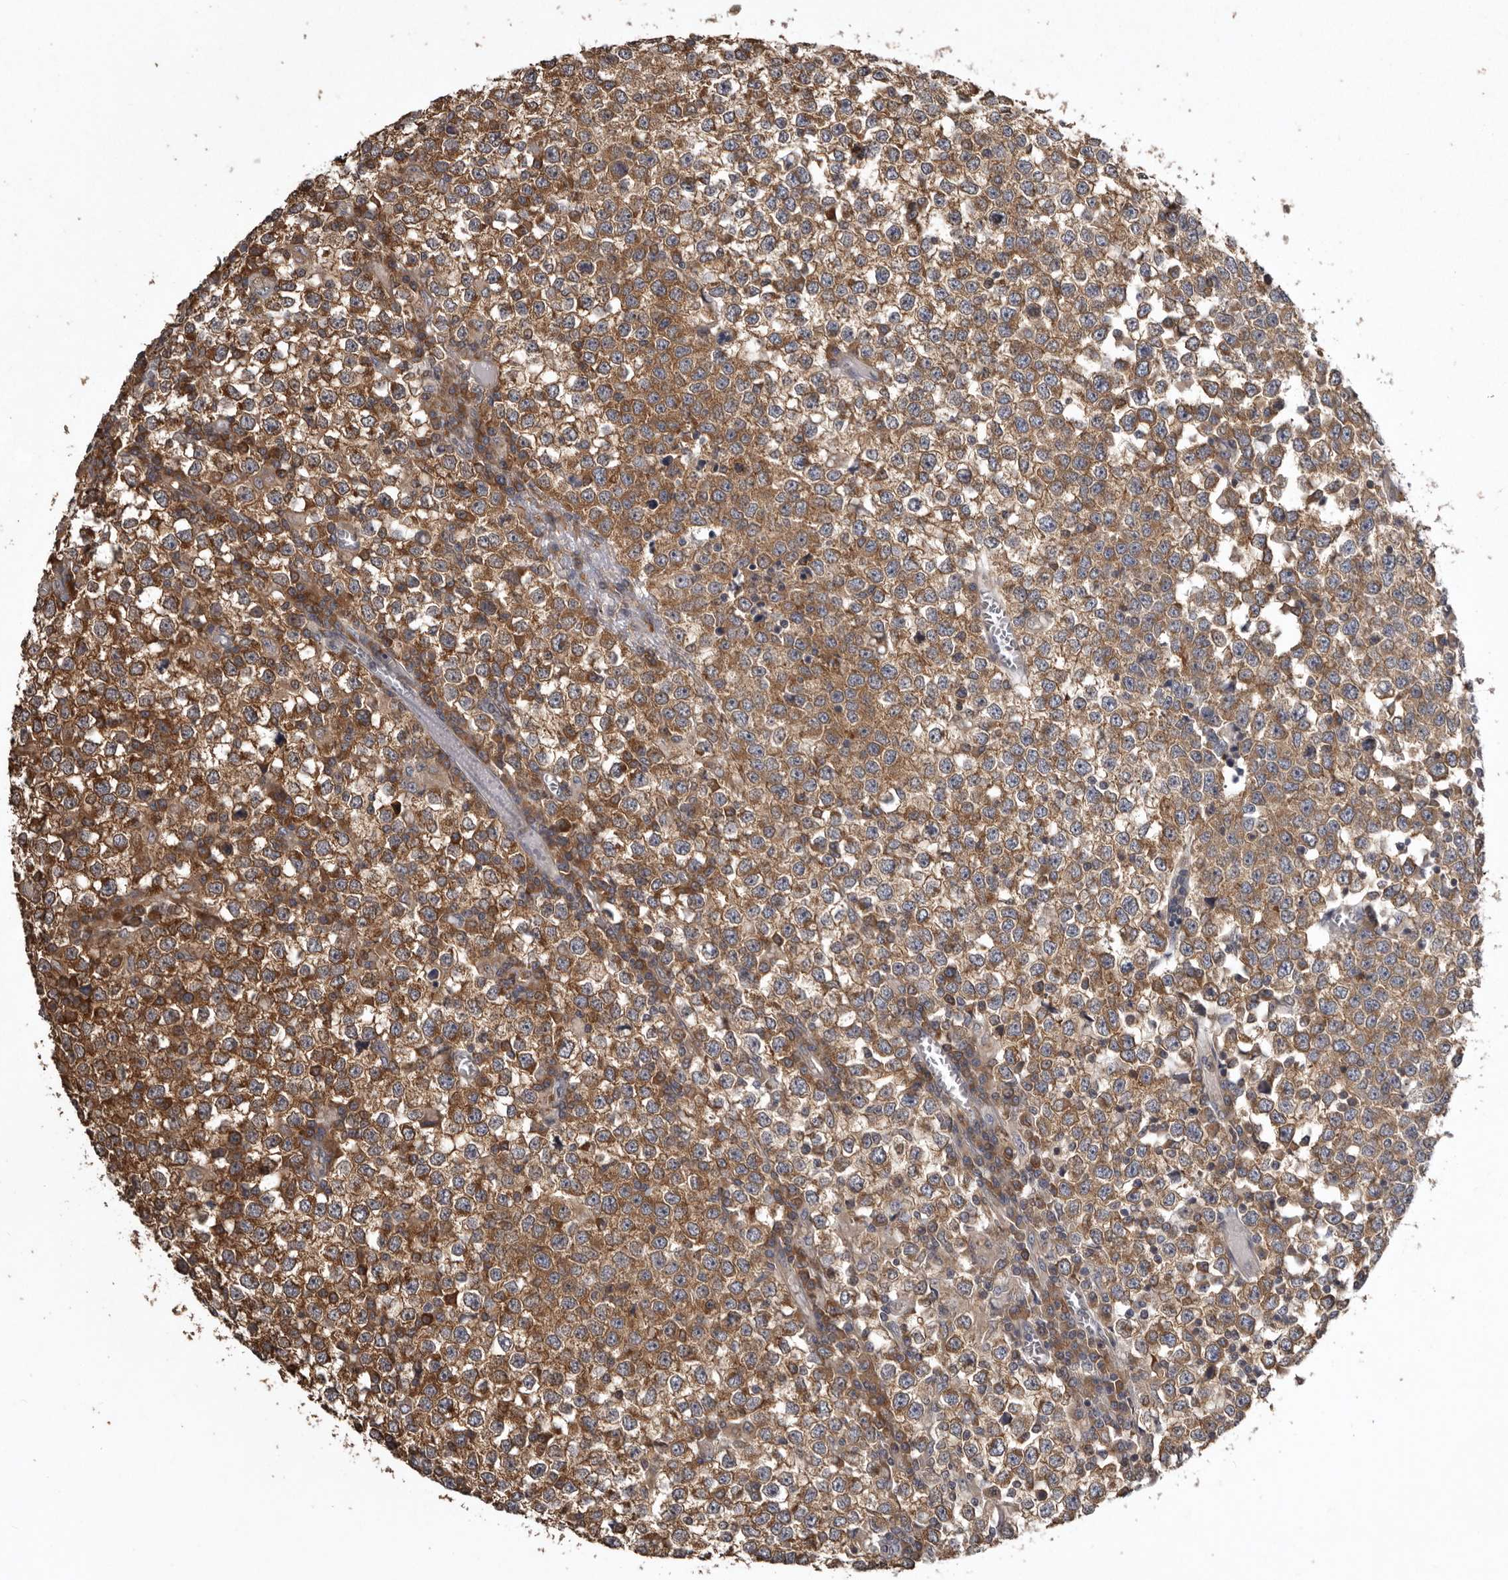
{"staining": {"intensity": "strong", "quantity": ">75%", "location": "cytoplasmic/membranous"}, "tissue": "testis cancer", "cell_type": "Tumor cells", "image_type": "cancer", "snomed": [{"axis": "morphology", "description": "Seminoma, NOS"}, {"axis": "topography", "description": "Testis"}], "caption": "A high amount of strong cytoplasmic/membranous expression is present in approximately >75% of tumor cells in testis seminoma tissue.", "gene": "DARS1", "patient": {"sex": "male", "age": 65}}